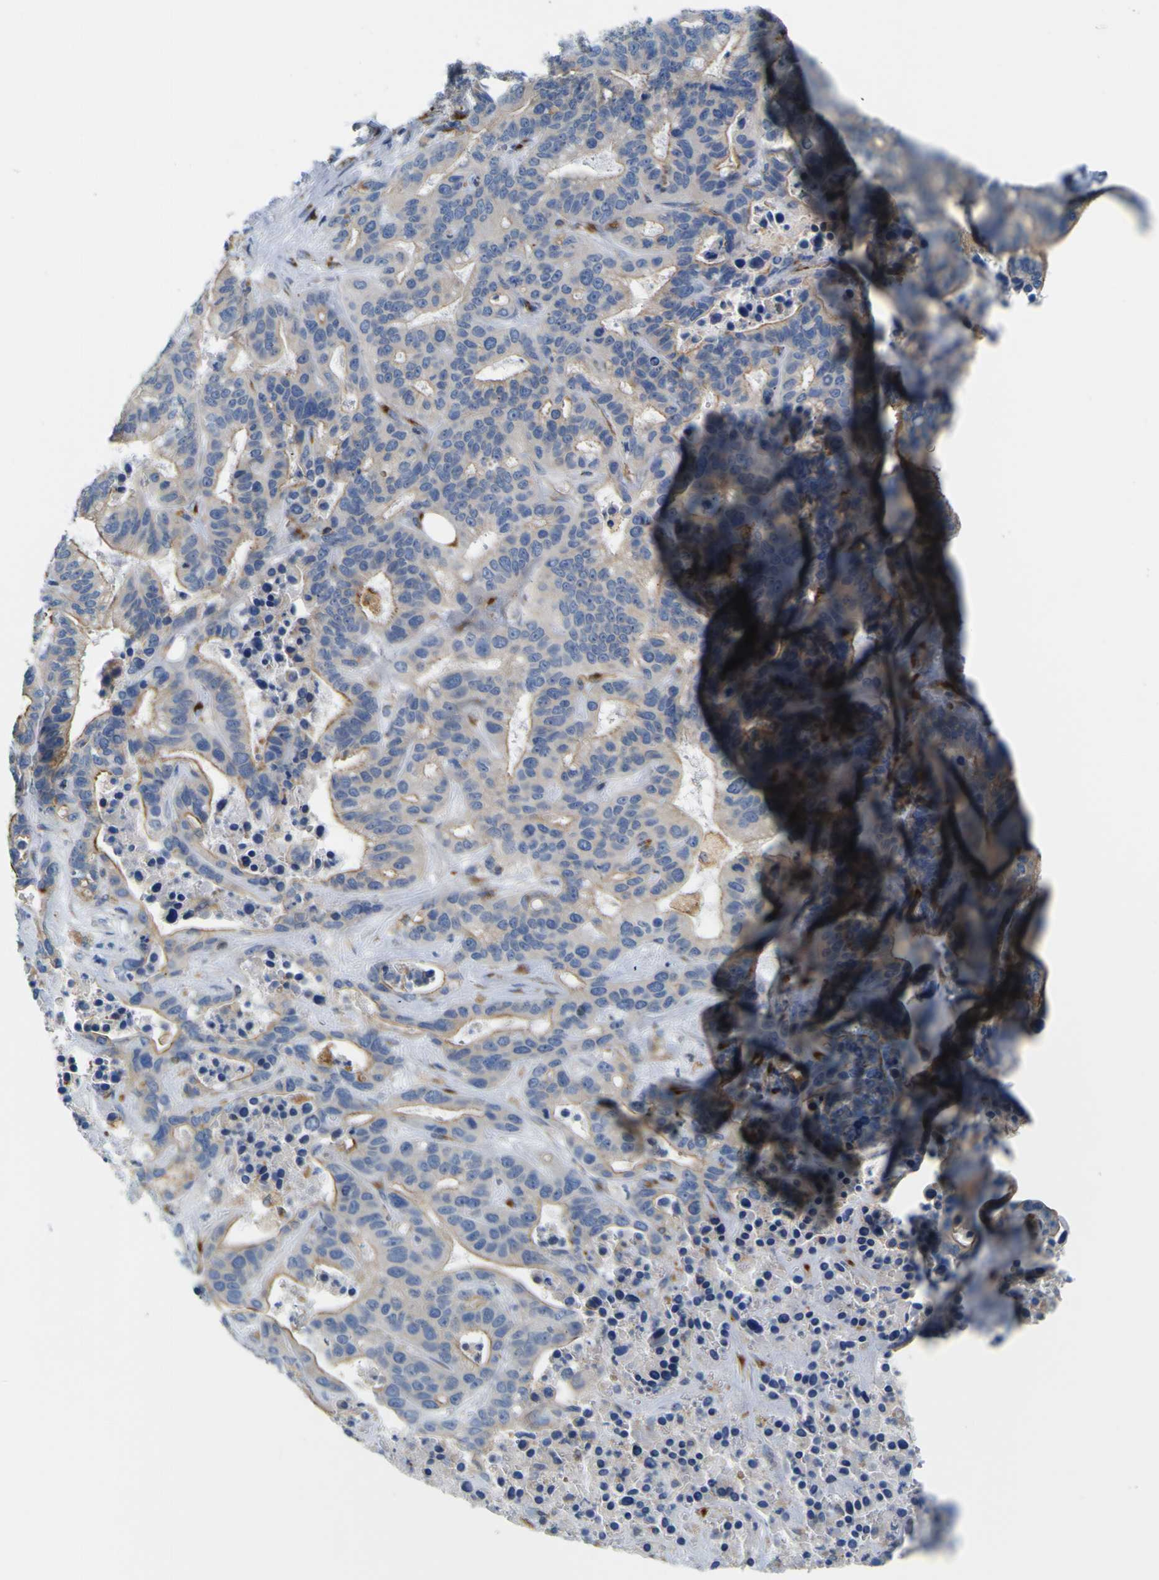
{"staining": {"intensity": "weak", "quantity": ">75%", "location": "cytoplasmic/membranous"}, "tissue": "liver cancer", "cell_type": "Tumor cells", "image_type": "cancer", "snomed": [{"axis": "morphology", "description": "Cholangiocarcinoma"}, {"axis": "topography", "description": "Liver"}], "caption": "Immunohistochemical staining of human liver cancer shows low levels of weak cytoplasmic/membranous staining in approximately >75% of tumor cells.", "gene": "IGF2R", "patient": {"sex": "female", "age": 65}}